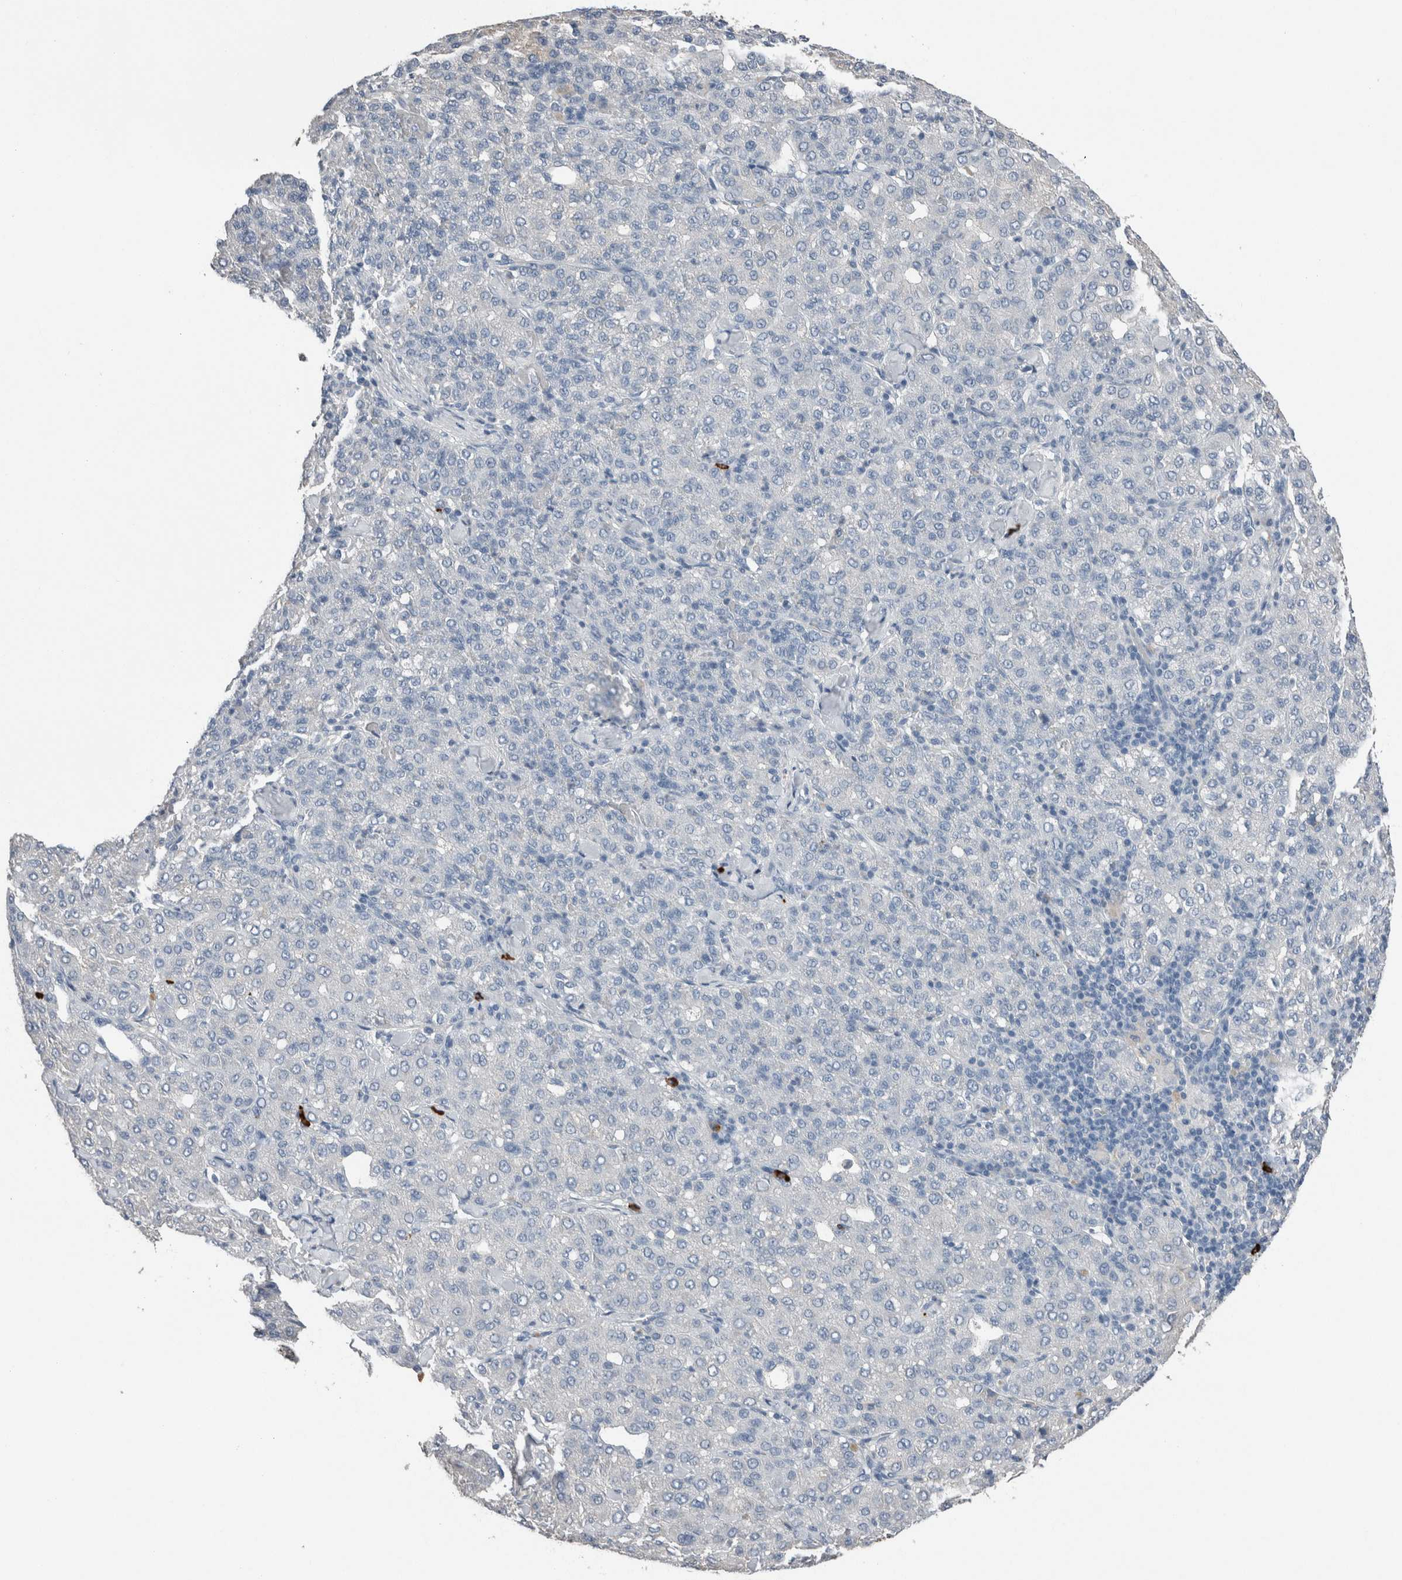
{"staining": {"intensity": "negative", "quantity": "none", "location": "none"}, "tissue": "liver cancer", "cell_type": "Tumor cells", "image_type": "cancer", "snomed": [{"axis": "morphology", "description": "Carcinoma, Hepatocellular, NOS"}, {"axis": "topography", "description": "Liver"}], "caption": "Immunohistochemistry photomicrograph of hepatocellular carcinoma (liver) stained for a protein (brown), which shows no expression in tumor cells.", "gene": "CRNN", "patient": {"sex": "male", "age": 65}}